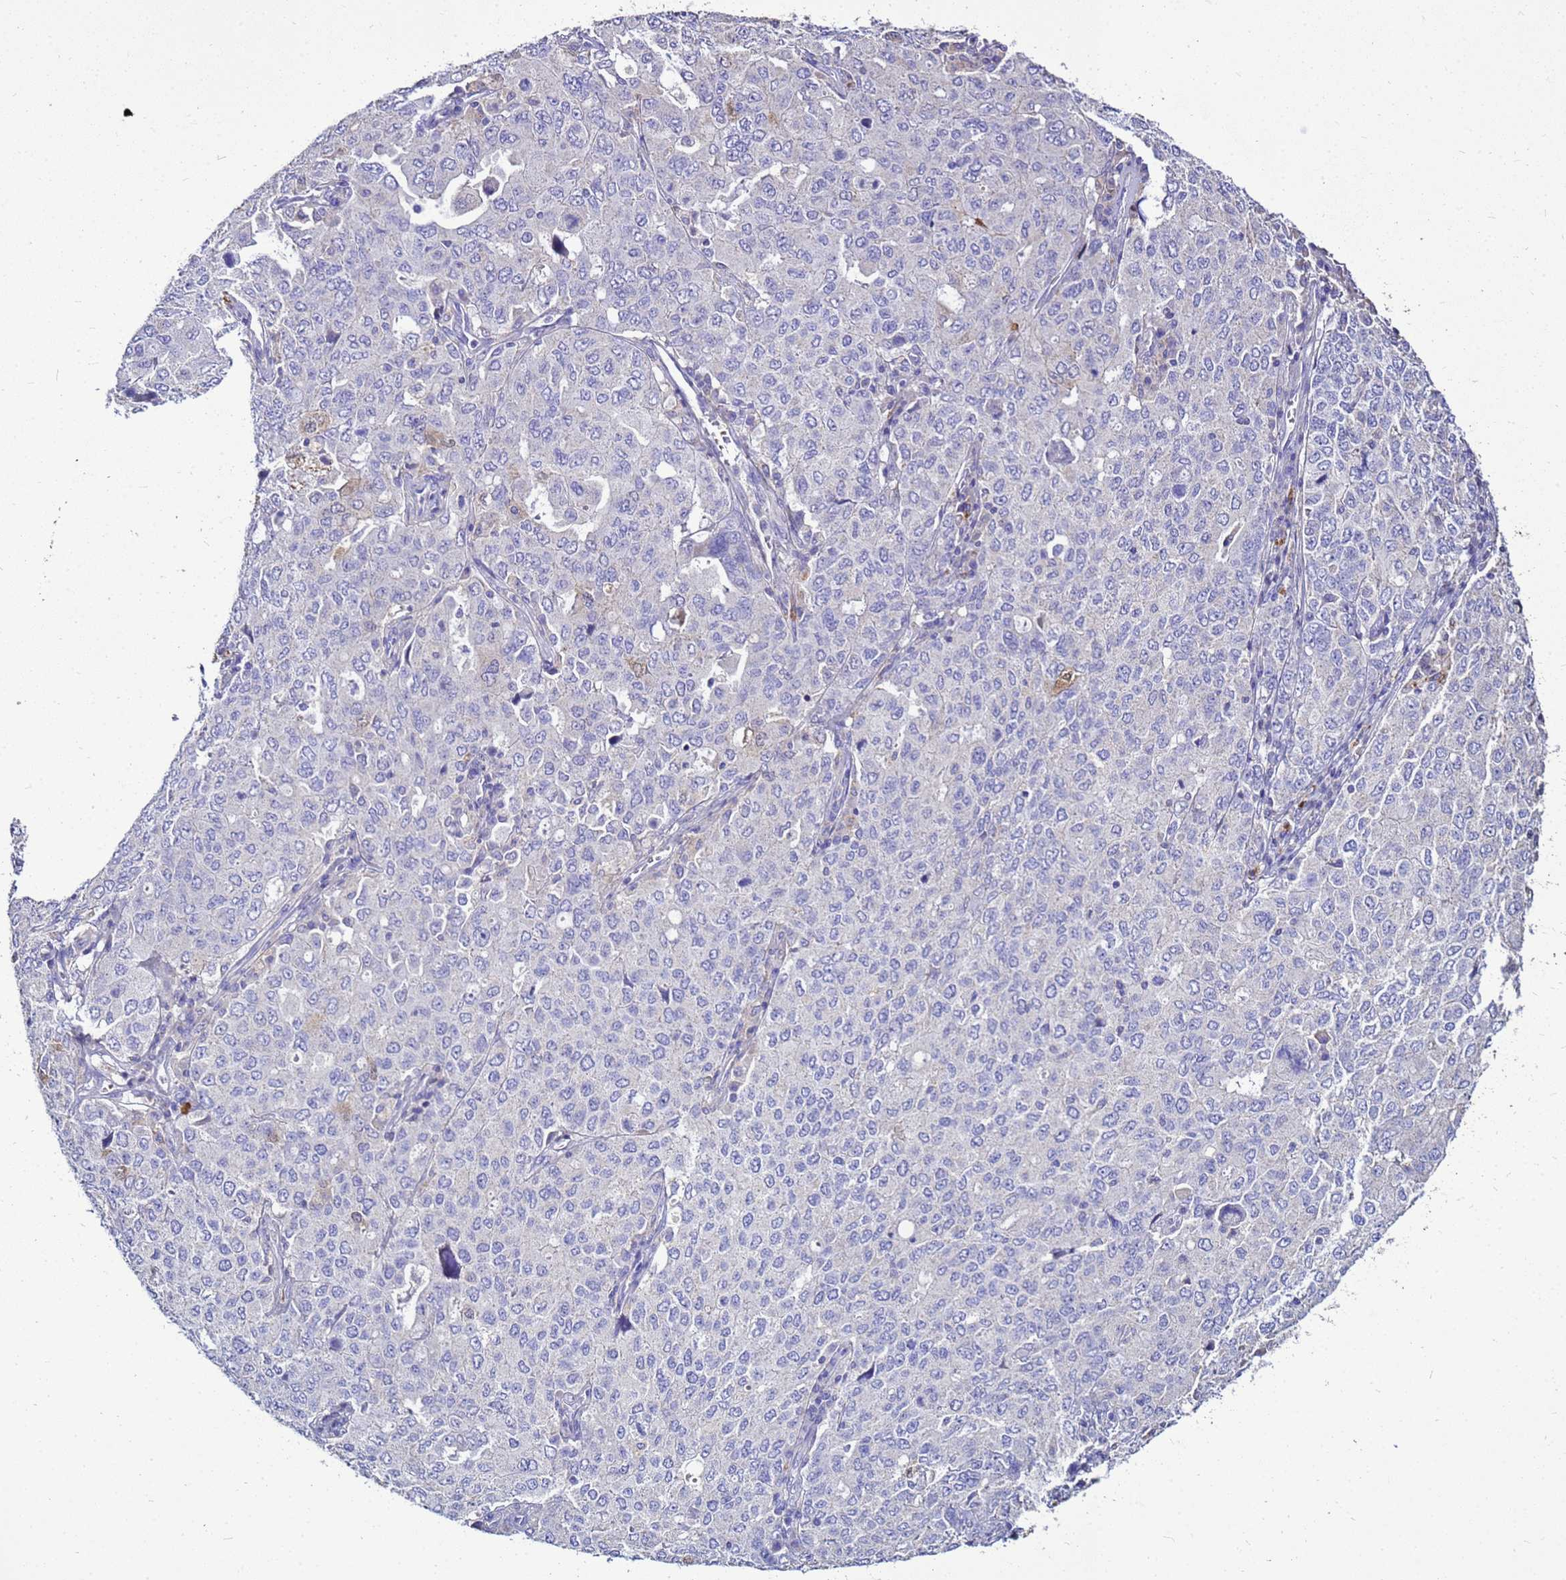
{"staining": {"intensity": "negative", "quantity": "none", "location": "none"}, "tissue": "ovarian cancer", "cell_type": "Tumor cells", "image_type": "cancer", "snomed": [{"axis": "morphology", "description": "Carcinoma, endometroid"}, {"axis": "topography", "description": "Ovary"}], "caption": "Histopathology image shows no protein staining in tumor cells of ovarian cancer tissue. Brightfield microscopy of immunohistochemistry (IHC) stained with DAB (brown) and hematoxylin (blue), captured at high magnification.", "gene": "S100A2", "patient": {"sex": "female", "age": 62}}